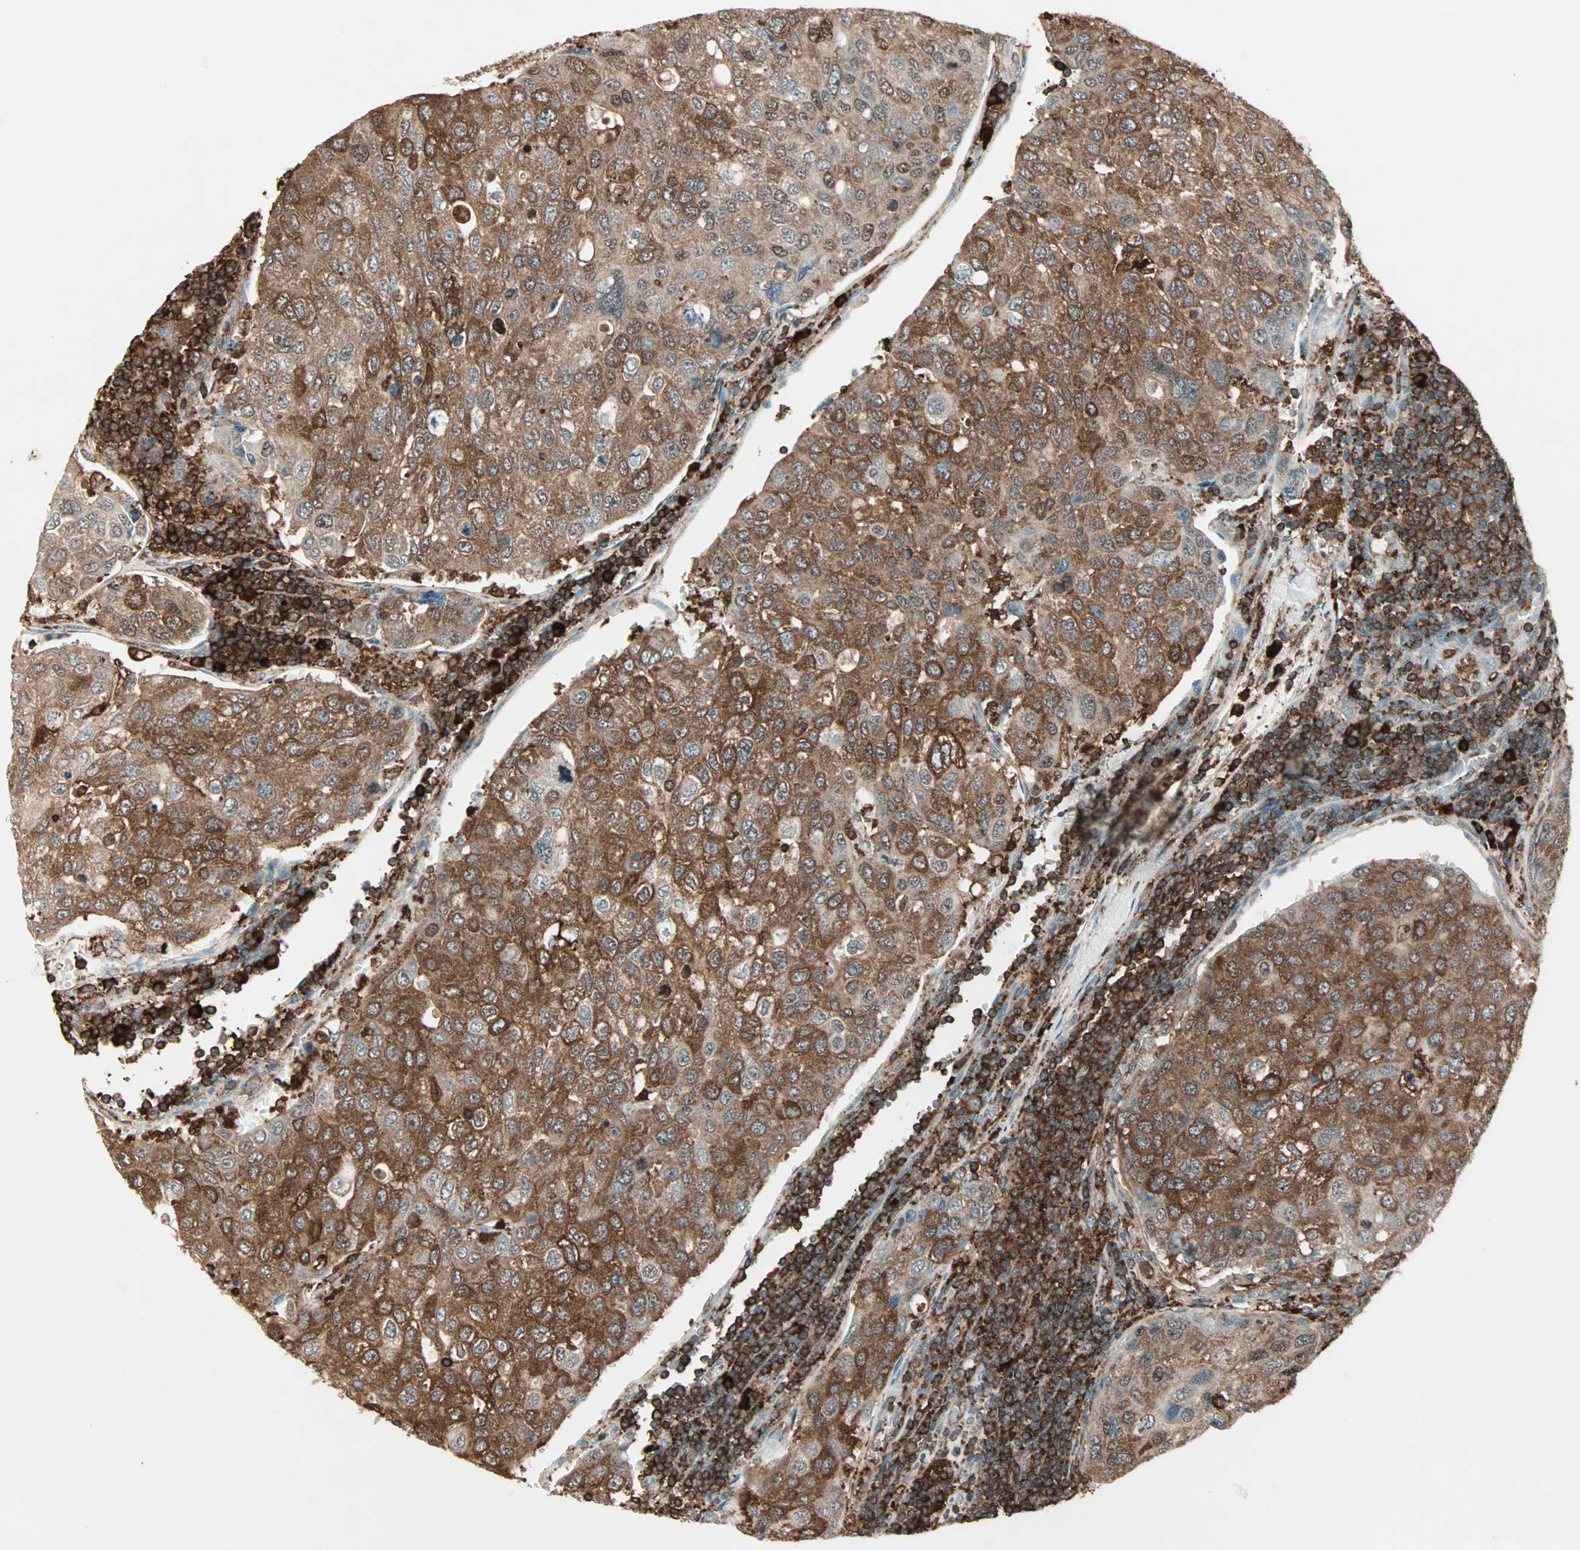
{"staining": {"intensity": "strong", "quantity": ">75%", "location": "cytoplasmic/membranous"}, "tissue": "urothelial cancer", "cell_type": "Tumor cells", "image_type": "cancer", "snomed": [{"axis": "morphology", "description": "Urothelial carcinoma, High grade"}, {"axis": "topography", "description": "Lymph node"}, {"axis": "topography", "description": "Urinary bladder"}], "caption": "Protein staining of urothelial carcinoma (high-grade) tissue exhibits strong cytoplasmic/membranous positivity in approximately >75% of tumor cells.", "gene": "MMP3", "patient": {"sex": "male", "age": 51}}